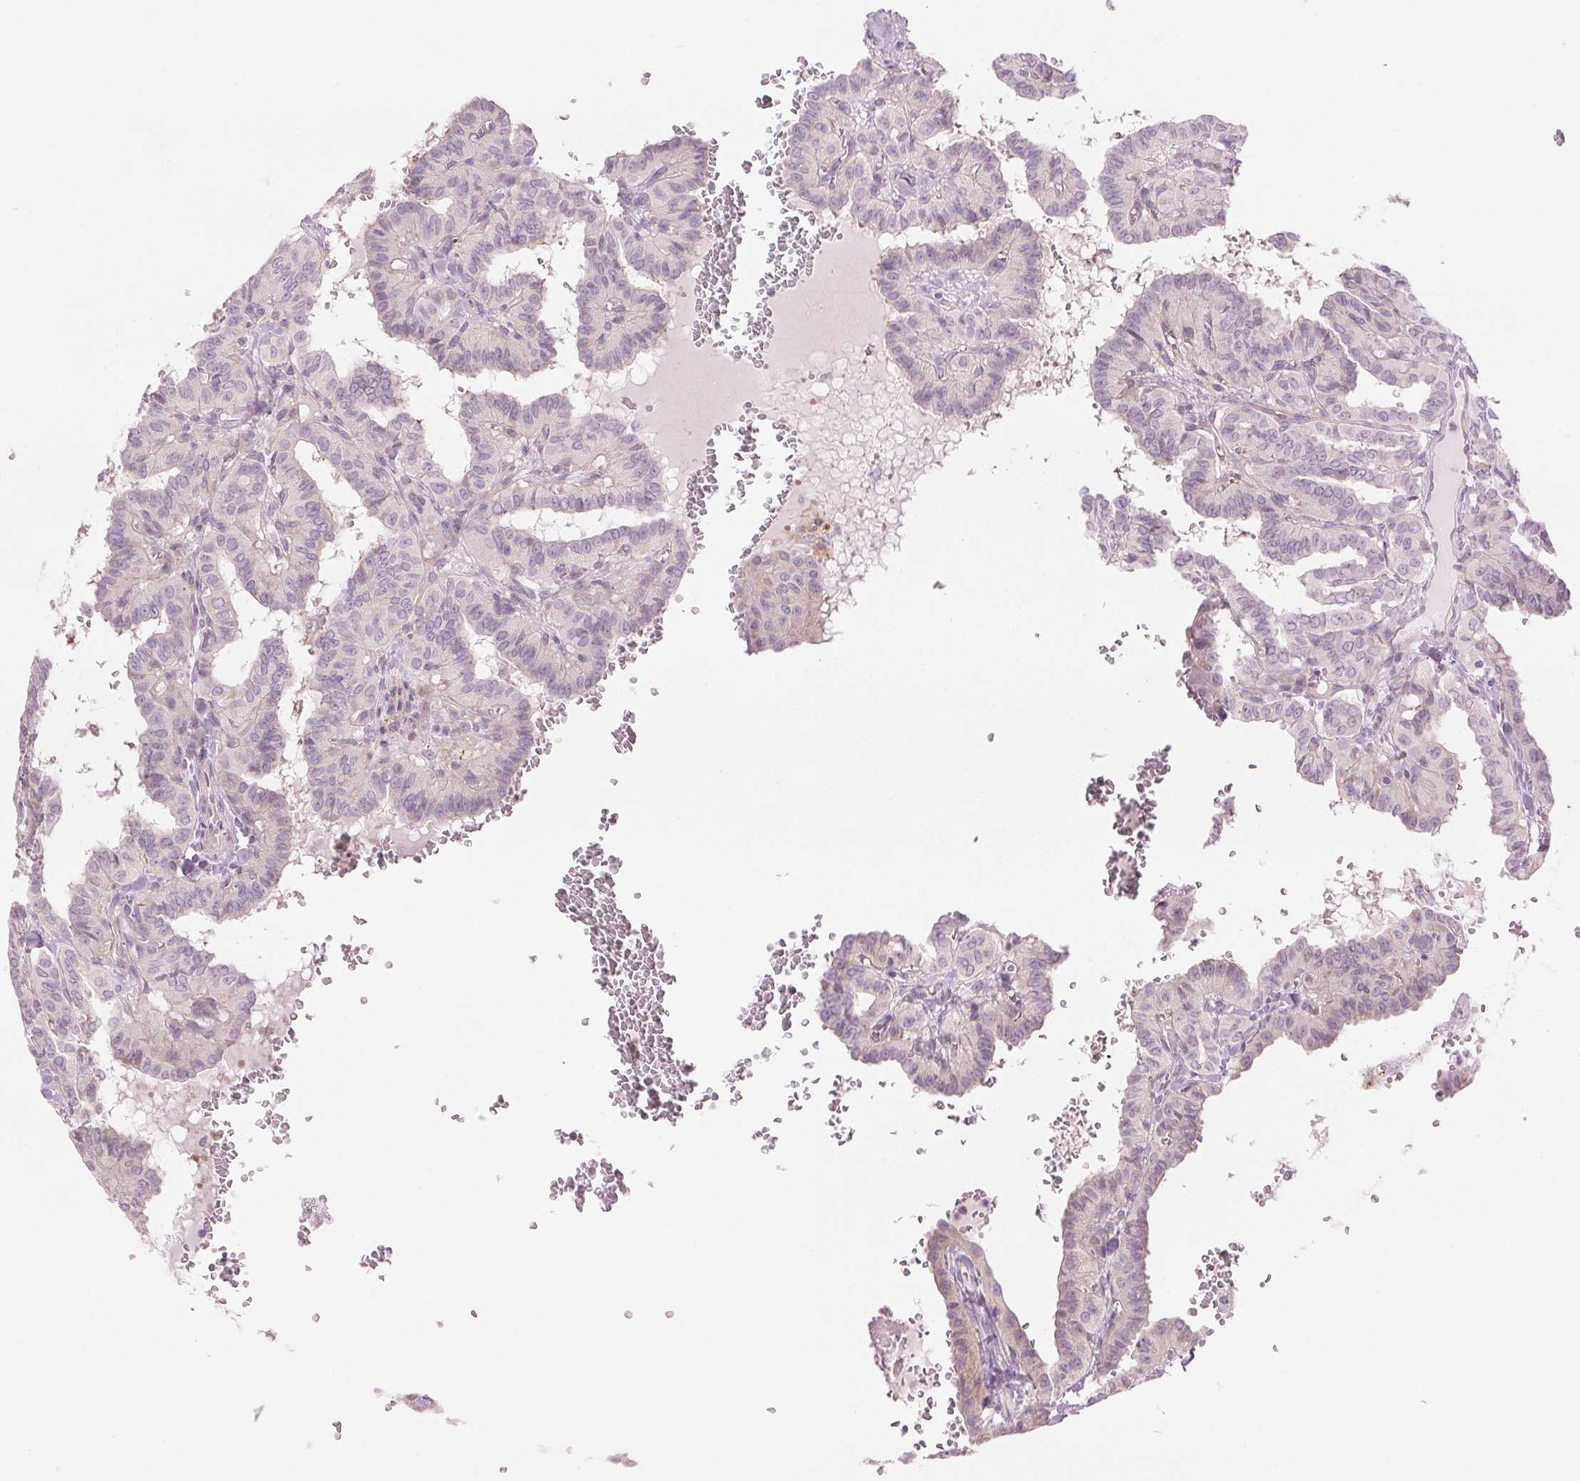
{"staining": {"intensity": "negative", "quantity": "none", "location": "none"}, "tissue": "thyroid cancer", "cell_type": "Tumor cells", "image_type": "cancer", "snomed": [{"axis": "morphology", "description": "Papillary adenocarcinoma, NOS"}, {"axis": "topography", "description": "Thyroid gland"}], "caption": "Tumor cells show no significant protein expression in papillary adenocarcinoma (thyroid).", "gene": "GNMT", "patient": {"sex": "female", "age": 21}}